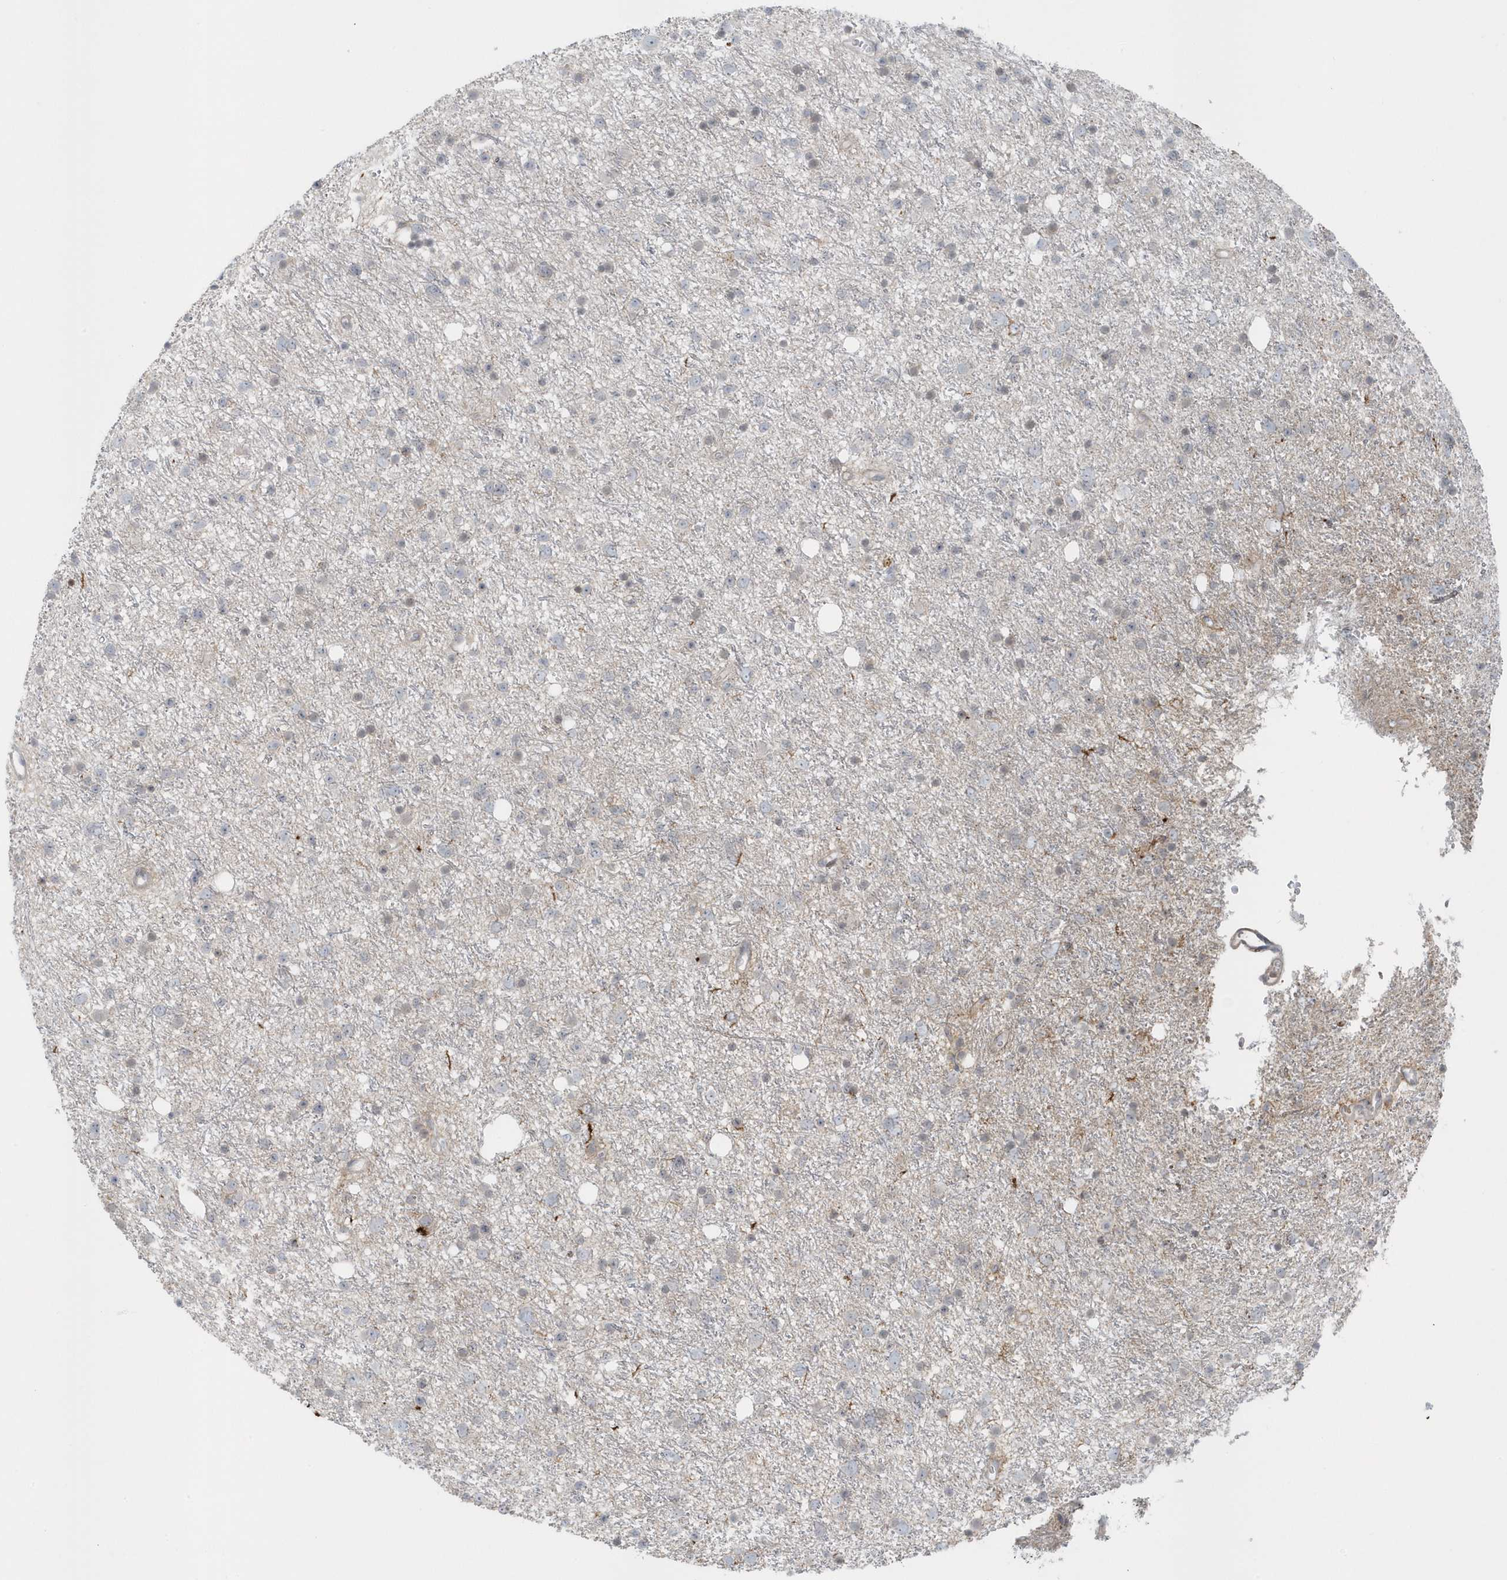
{"staining": {"intensity": "negative", "quantity": "none", "location": "none"}, "tissue": "glioma", "cell_type": "Tumor cells", "image_type": "cancer", "snomed": [{"axis": "morphology", "description": "Glioma, malignant, Low grade"}, {"axis": "topography", "description": "Cerebral cortex"}], "caption": "DAB immunohistochemical staining of human glioma shows no significant expression in tumor cells.", "gene": "CACNB2", "patient": {"sex": "female", "age": 39}}